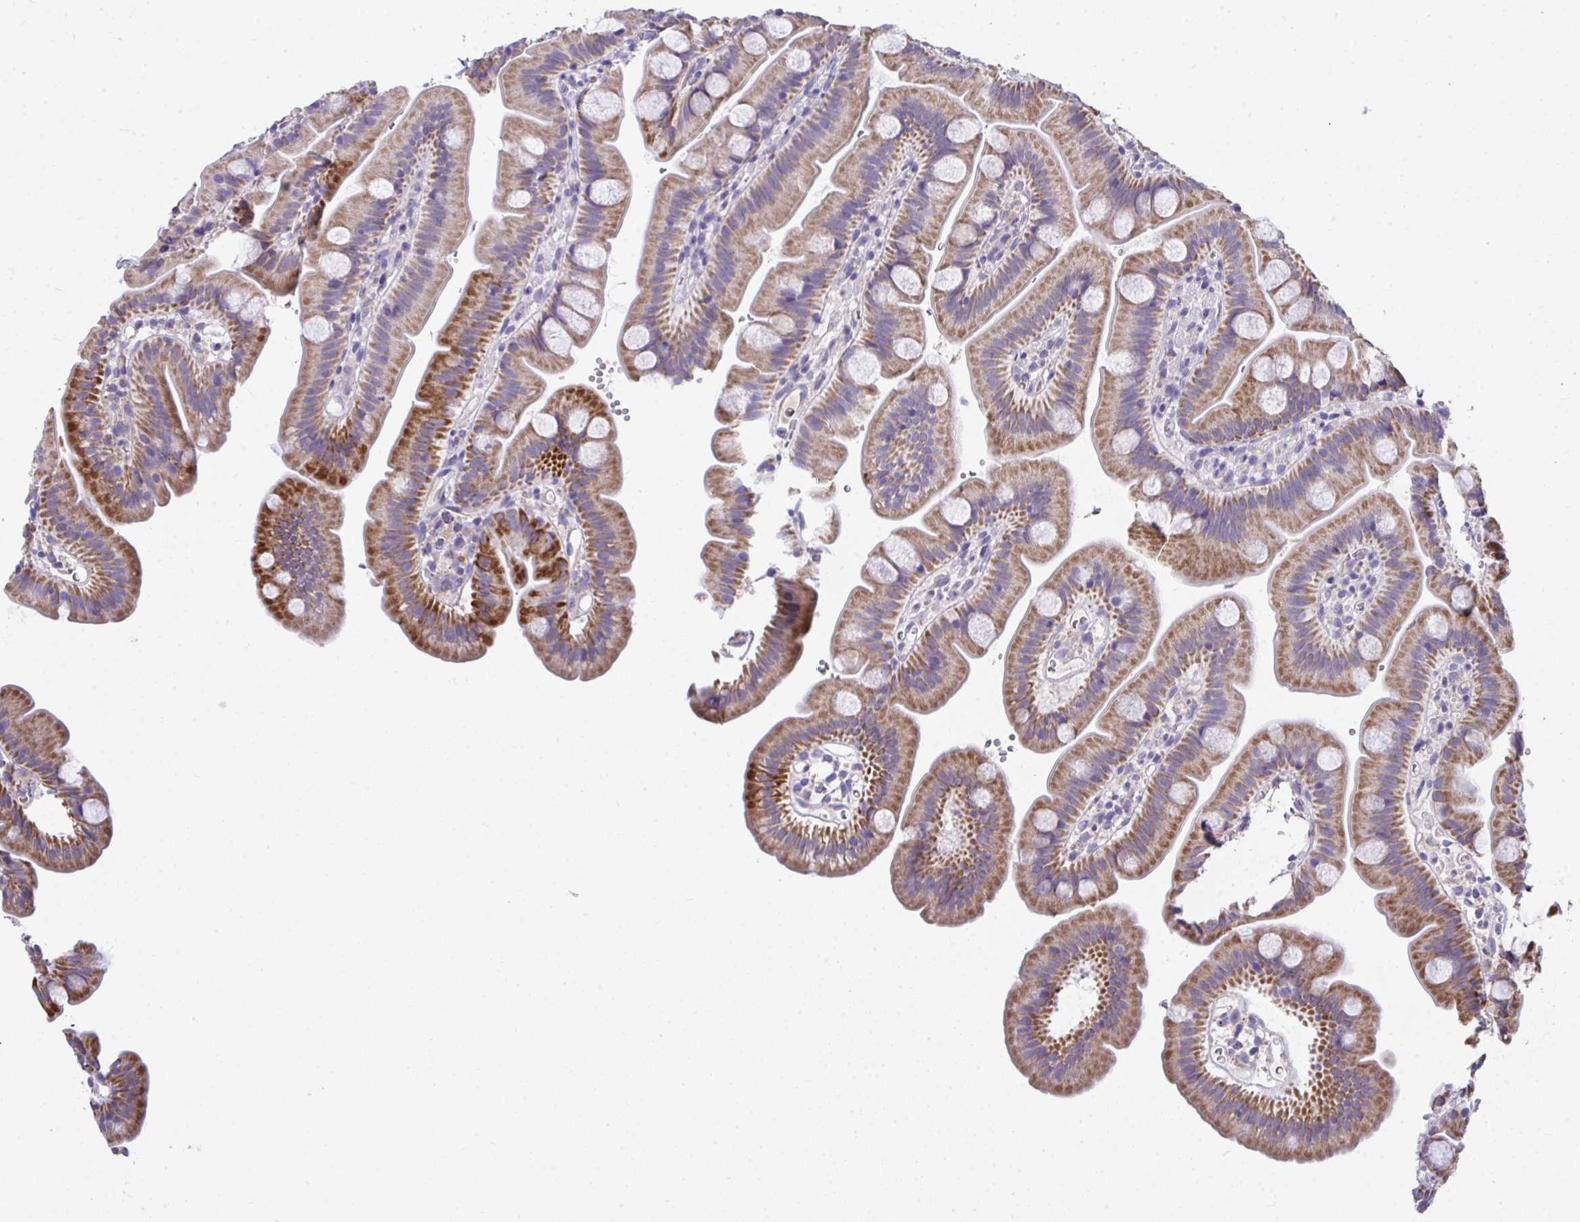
{"staining": {"intensity": "moderate", "quantity": "25%-75%", "location": "cytoplasmic/membranous"}, "tissue": "small intestine", "cell_type": "Glandular cells", "image_type": "normal", "snomed": [{"axis": "morphology", "description": "Normal tissue, NOS"}, {"axis": "topography", "description": "Small intestine"}], "caption": "Protein staining shows moderate cytoplasmic/membranous staining in about 25%-75% of glandular cells in normal small intestine.", "gene": "COA5", "patient": {"sex": "female", "age": 68}}